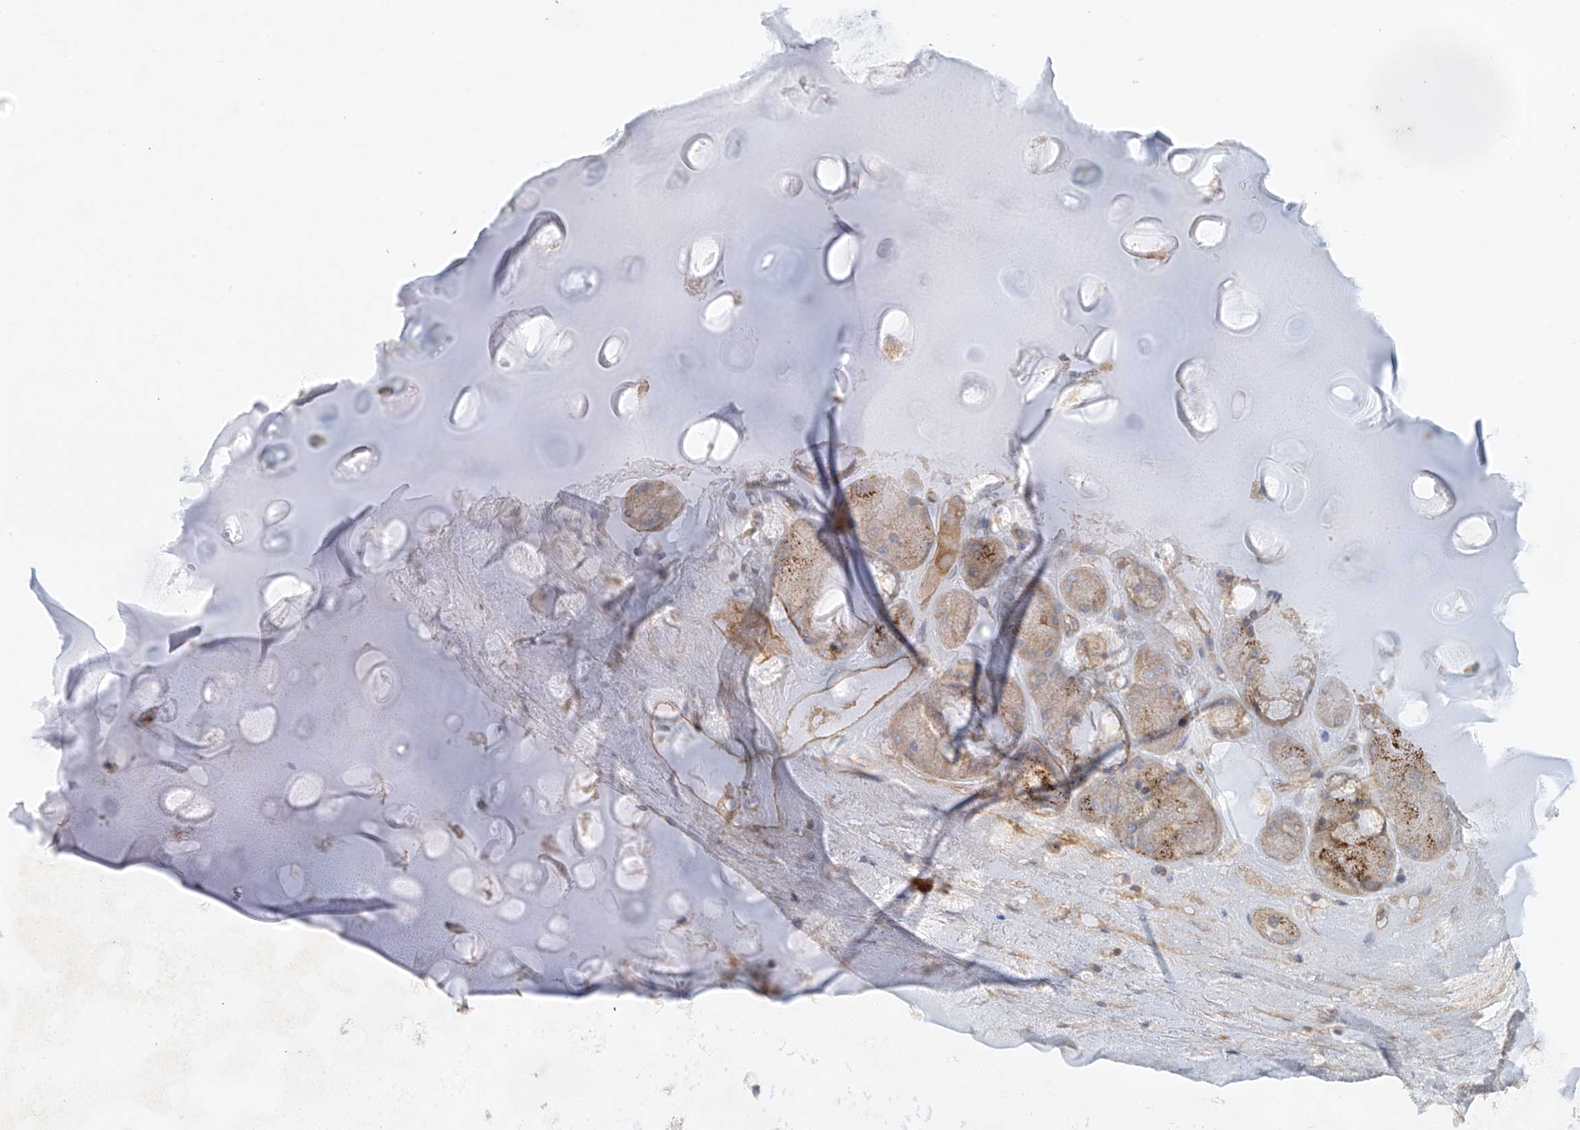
{"staining": {"intensity": "negative", "quantity": "none", "location": "none"}, "tissue": "adipose tissue", "cell_type": "Adipocytes", "image_type": "normal", "snomed": [{"axis": "morphology", "description": "Normal tissue, NOS"}, {"axis": "morphology", "description": "Squamous cell carcinoma, NOS"}, {"axis": "topography", "description": "Lymph node"}, {"axis": "topography", "description": "Bronchus"}, {"axis": "topography", "description": "Lung"}], "caption": "IHC image of unremarkable human adipose tissue stained for a protein (brown), which exhibits no expression in adipocytes.", "gene": "ENSG00000266202", "patient": {"sex": "male", "age": 66}}